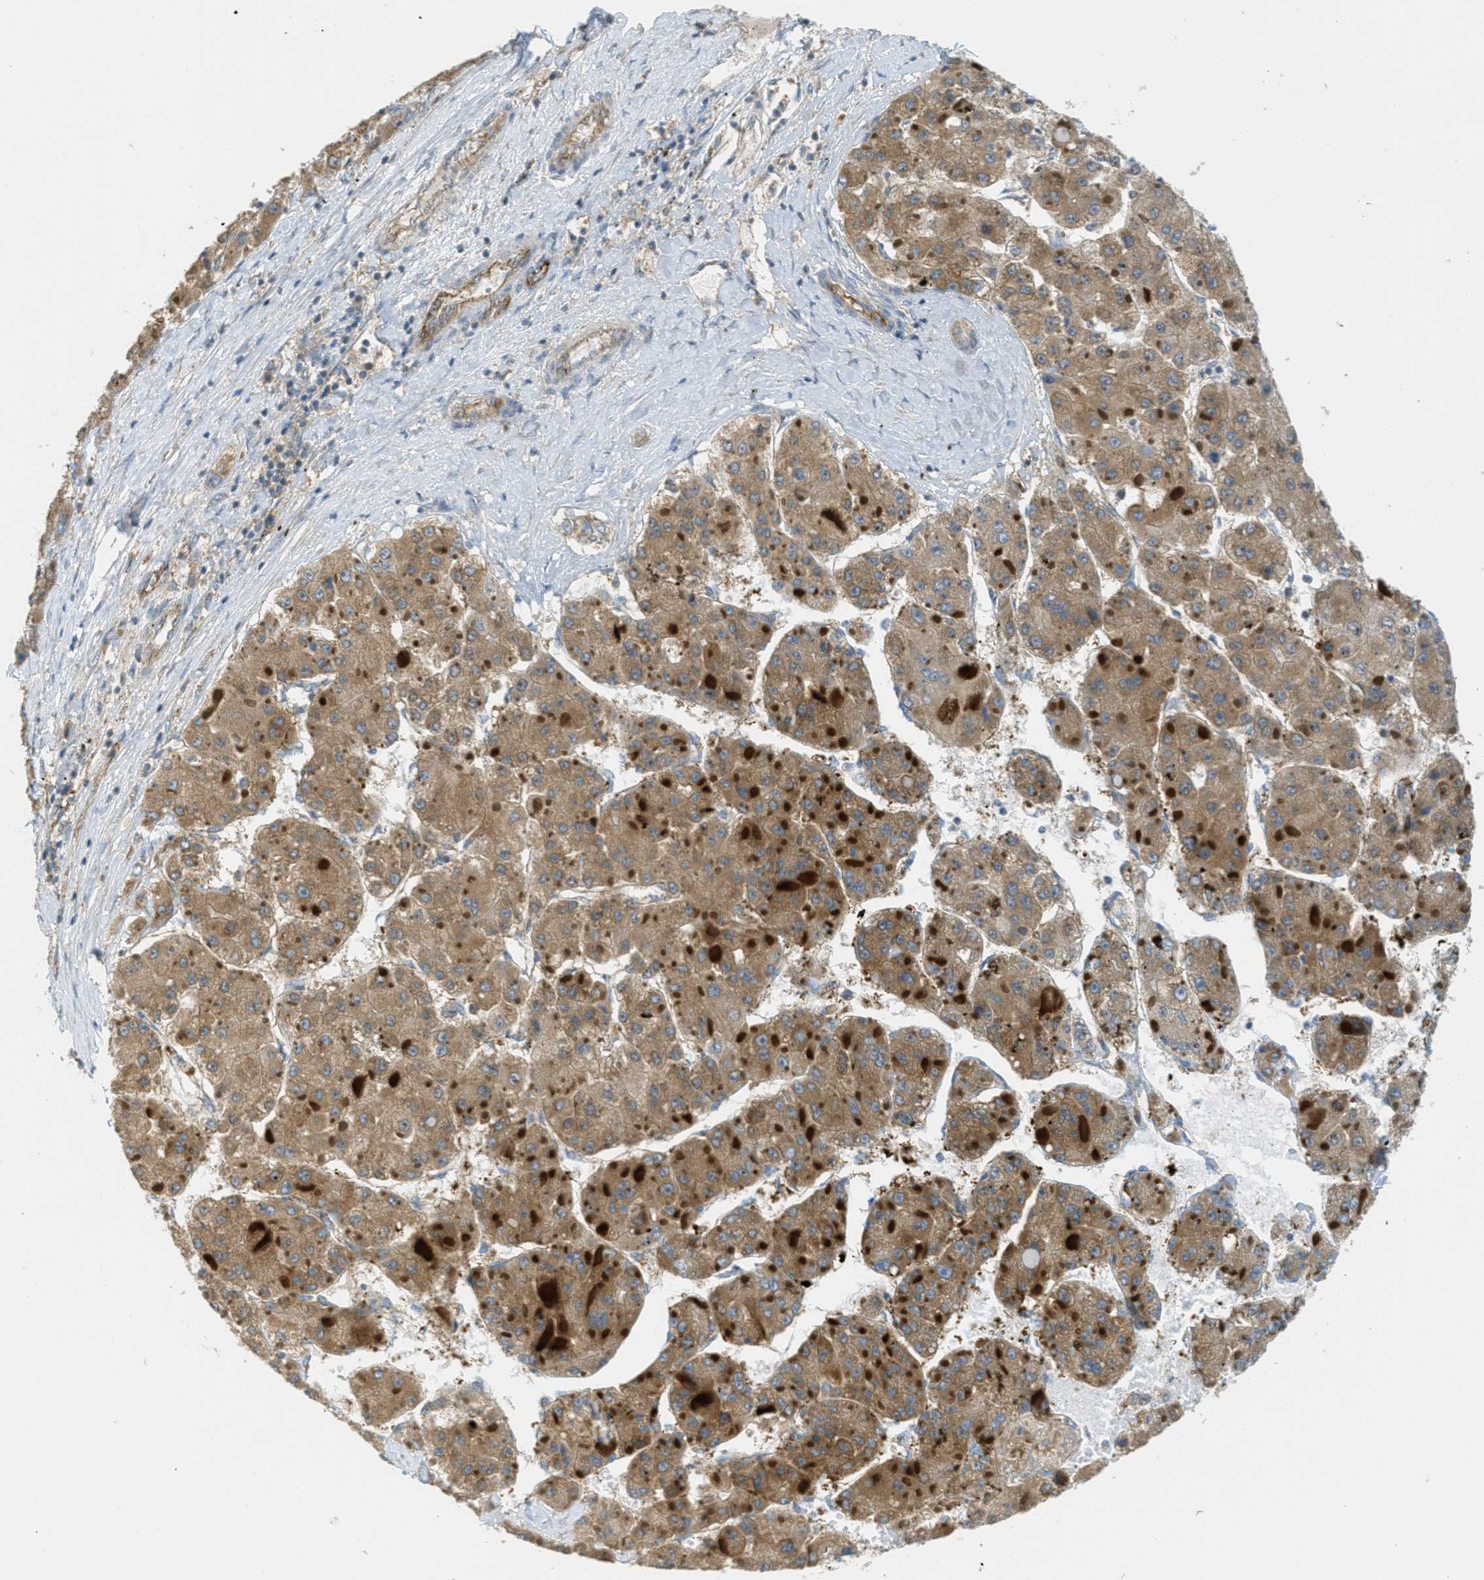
{"staining": {"intensity": "moderate", "quantity": ">75%", "location": "cytoplasmic/membranous"}, "tissue": "liver cancer", "cell_type": "Tumor cells", "image_type": "cancer", "snomed": [{"axis": "morphology", "description": "Carcinoma, Hepatocellular, NOS"}, {"axis": "topography", "description": "Liver"}], "caption": "High-magnification brightfield microscopy of hepatocellular carcinoma (liver) stained with DAB (brown) and counterstained with hematoxylin (blue). tumor cells exhibit moderate cytoplasmic/membranous expression is seen in approximately>75% of cells. (DAB (3,3'-diaminobenzidine) = brown stain, brightfield microscopy at high magnification).", "gene": "JCAD", "patient": {"sex": "female", "age": 73}}